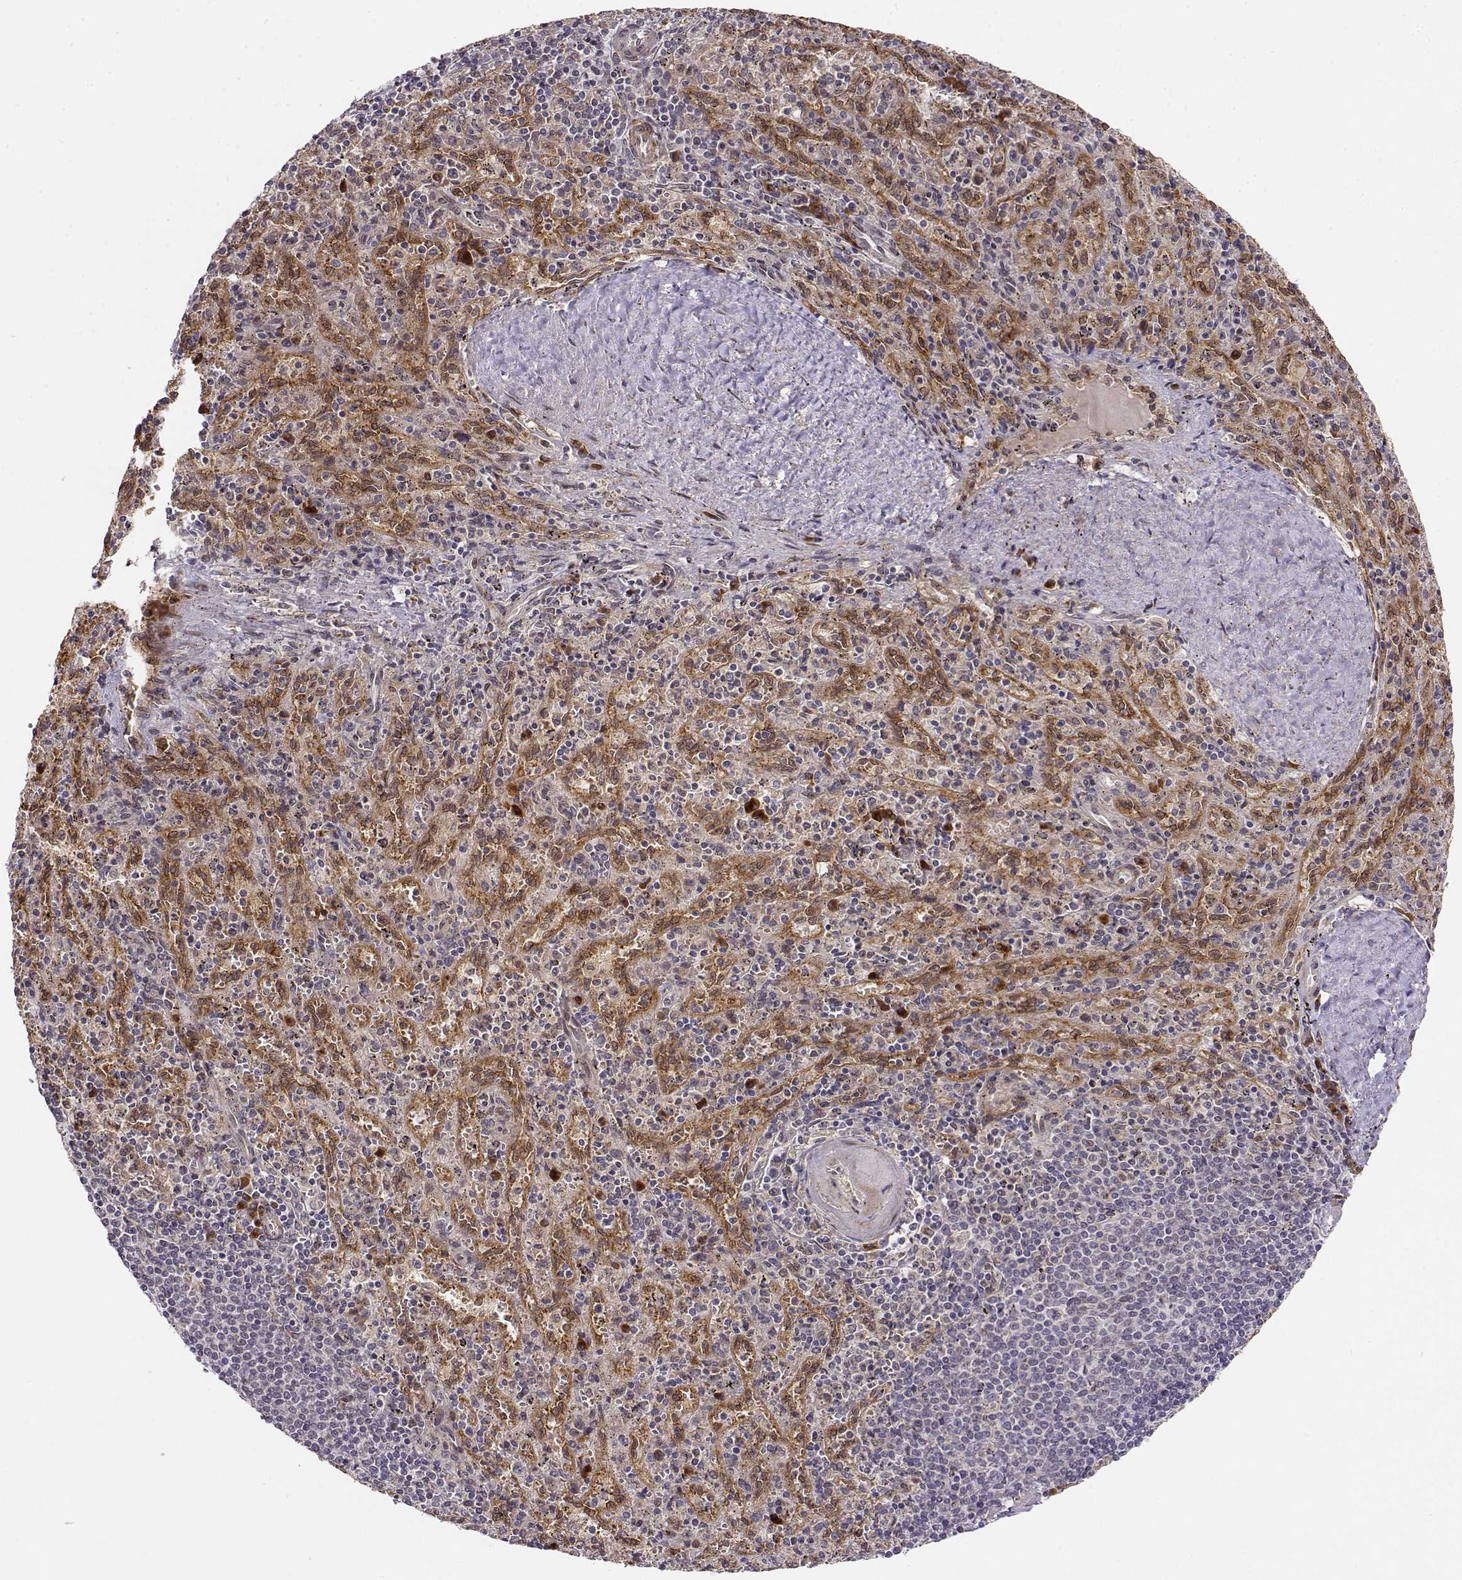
{"staining": {"intensity": "weak", "quantity": "<25%", "location": "cytoplasmic/membranous"}, "tissue": "spleen", "cell_type": "Cells in red pulp", "image_type": "normal", "snomed": [{"axis": "morphology", "description": "Normal tissue, NOS"}, {"axis": "topography", "description": "Spleen"}], "caption": "Immunohistochemistry (IHC) histopathology image of benign spleen: spleen stained with DAB (3,3'-diaminobenzidine) shows no significant protein positivity in cells in red pulp. Brightfield microscopy of IHC stained with DAB (3,3'-diaminobenzidine) (brown) and hematoxylin (blue), captured at high magnification.", "gene": "ERGIC2", "patient": {"sex": "male", "age": 57}}